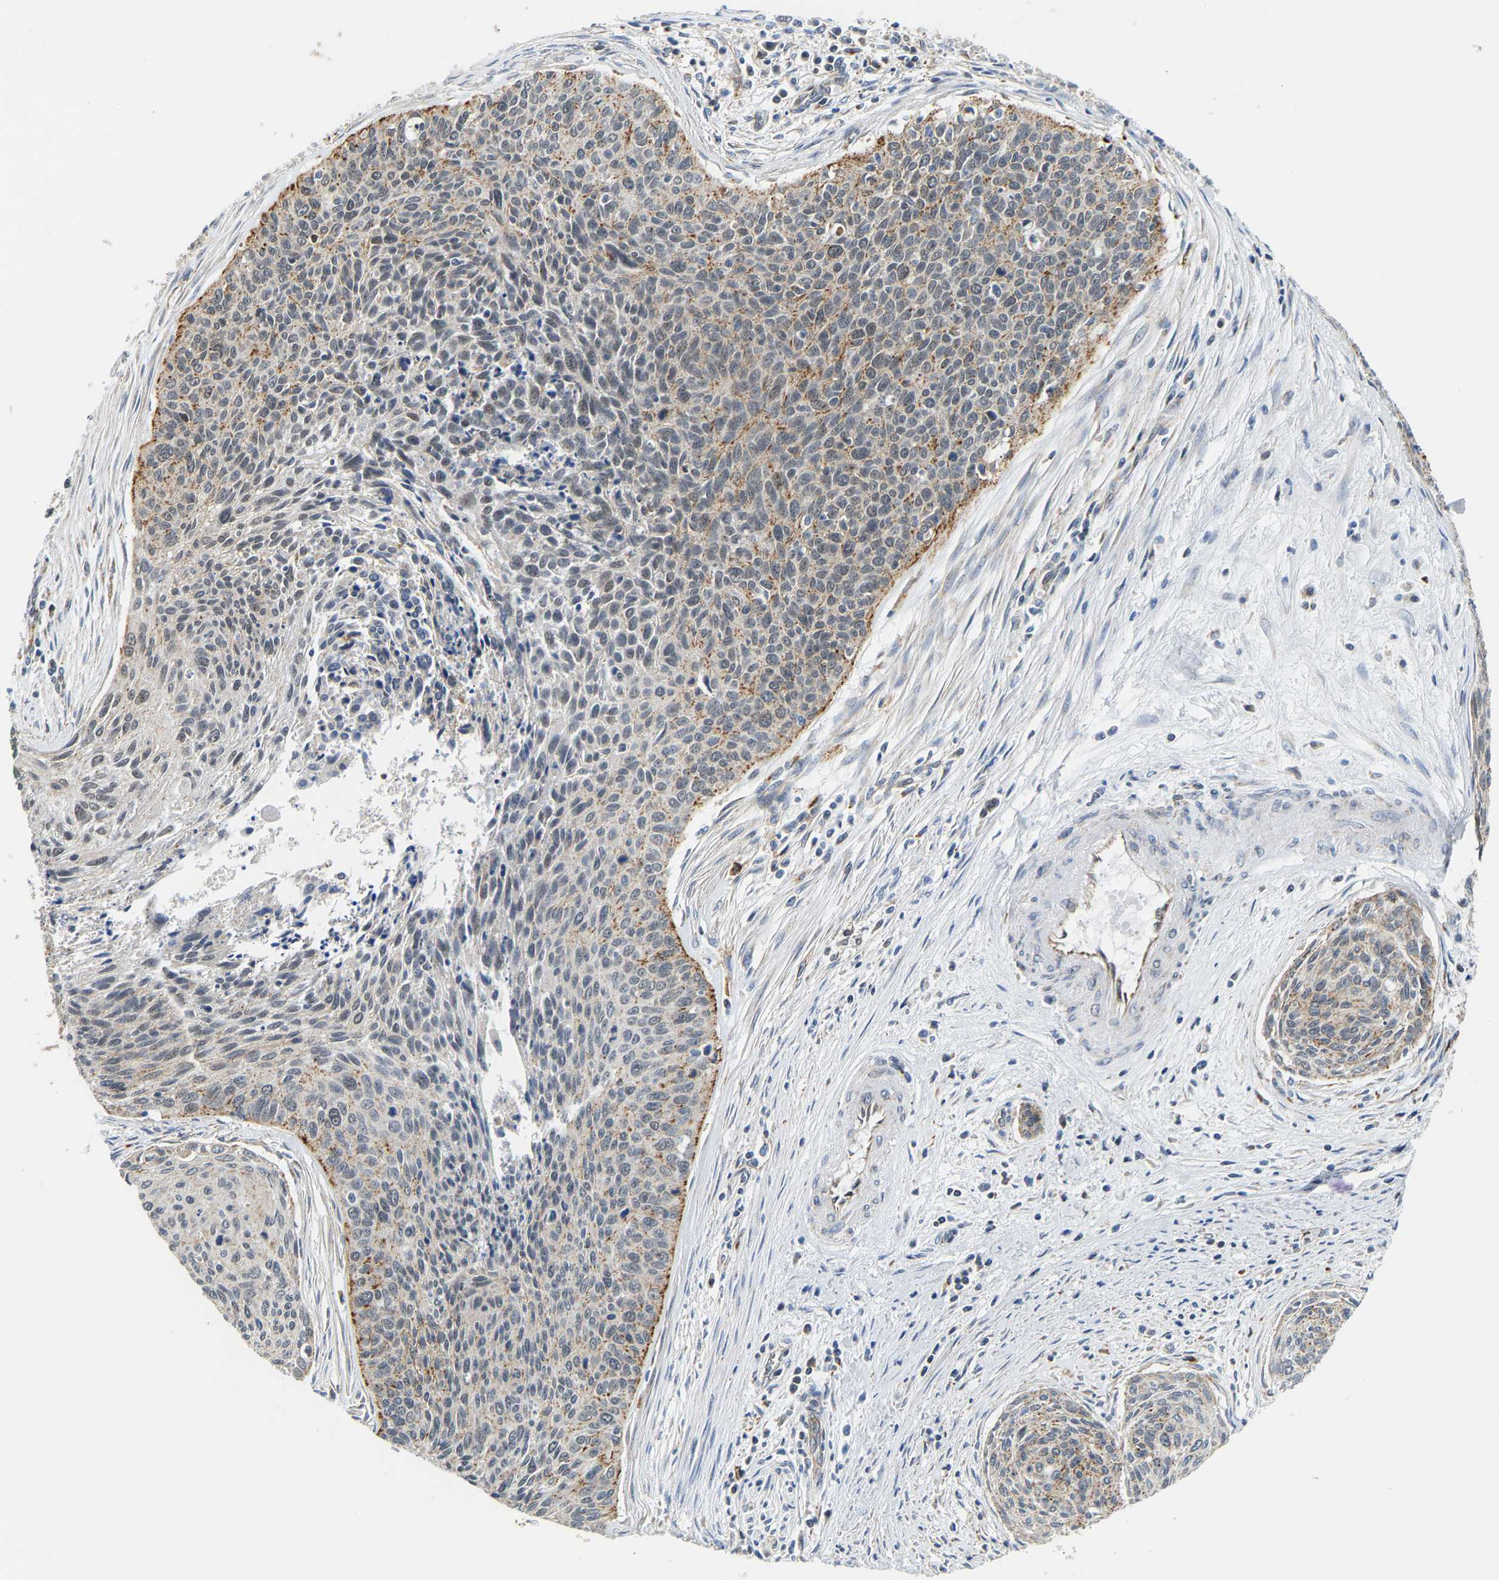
{"staining": {"intensity": "moderate", "quantity": "<25%", "location": "cytoplasmic/membranous"}, "tissue": "cervical cancer", "cell_type": "Tumor cells", "image_type": "cancer", "snomed": [{"axis": "morphology", "description": "Squamous cell carcinoma, NOS"}, {"axis": "topography", "description": "Cervix"}], "caption": "The immunohistochemical stain shows moderate cytoplasmic/membranous positivity in tumor cells of cervical squamous cell carcinoma tissue.", "gene": "GIMAP7", "patient": {"sex": "female", "age": 55}}